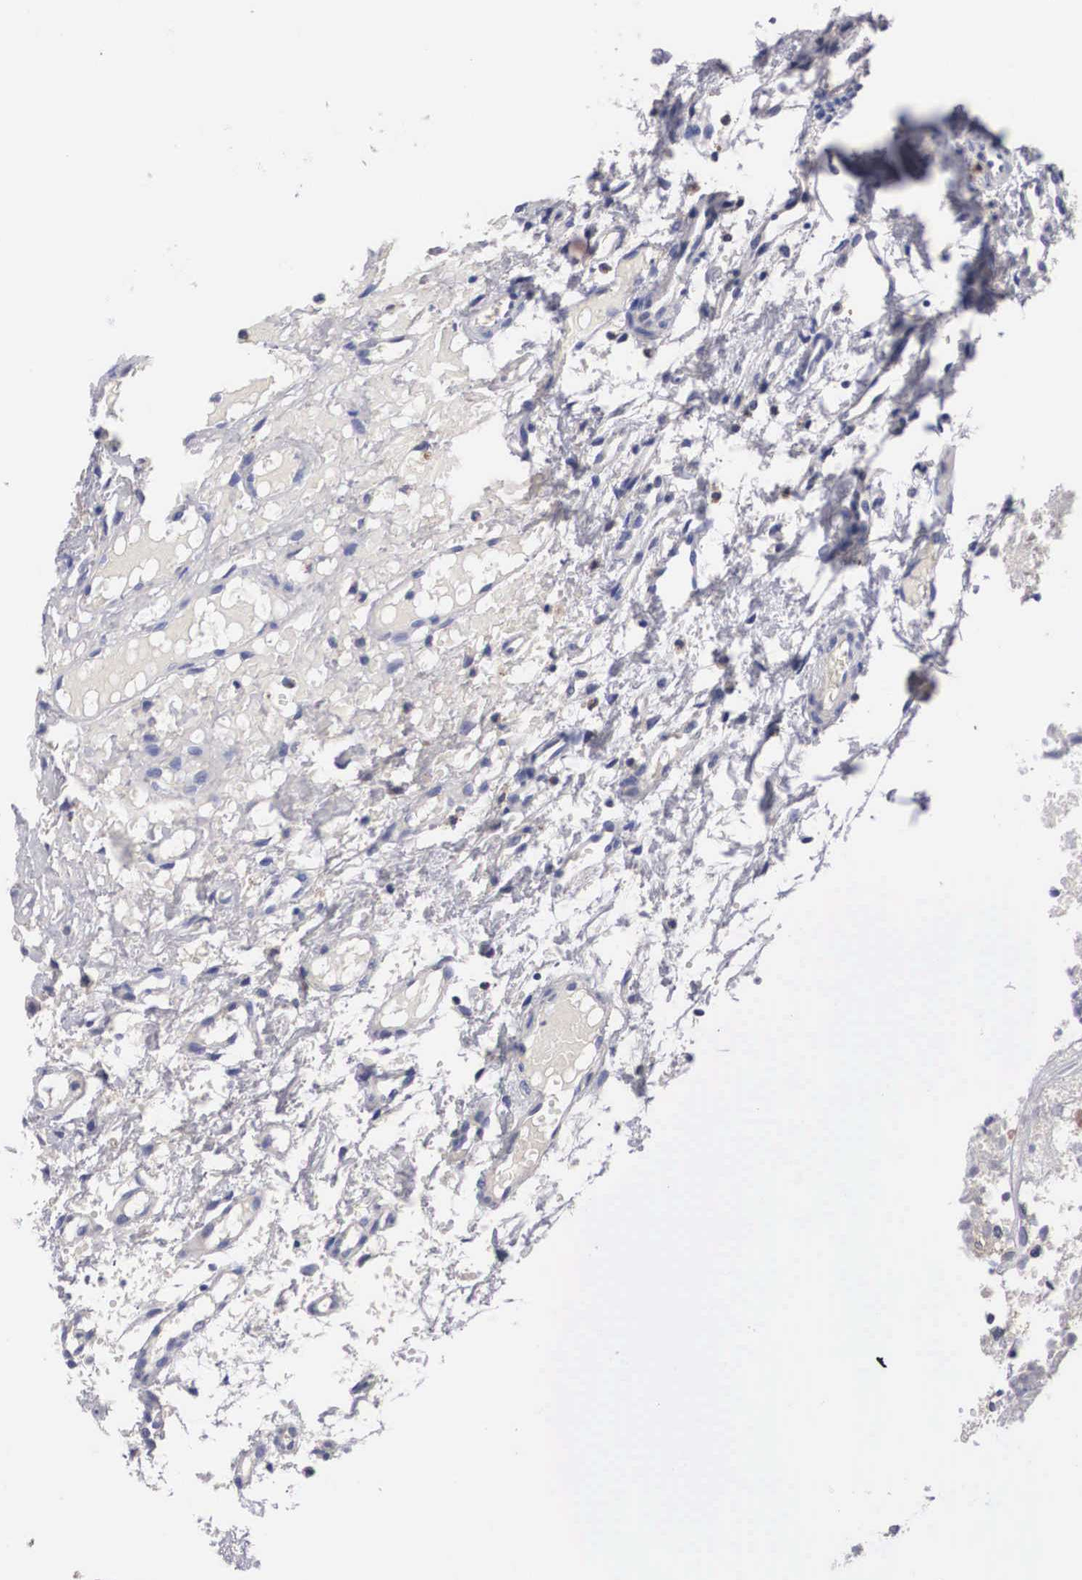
{"staining": {"intensity": "weak", "quantity": ">75%", "location": "cytoplasmic/membranous"}, "tissue": "glioma", "cell_type": "Tumor cells", "image_type": "cancer", "snomed": [{"axis": "morphology", "description": "Glioma, malignant, High grade"}, {"axis": "topography", "description": "Brain"}], "caption": "Brown immunohistochemical staining in glioma shows weak cytoplasmic/membranous expression in about >75% of tumor cells. (DAB IHC with brightfield microscopy, high magnification).", "gene": "ABHD4", "patient": {"sex": "male", "age": 77}}